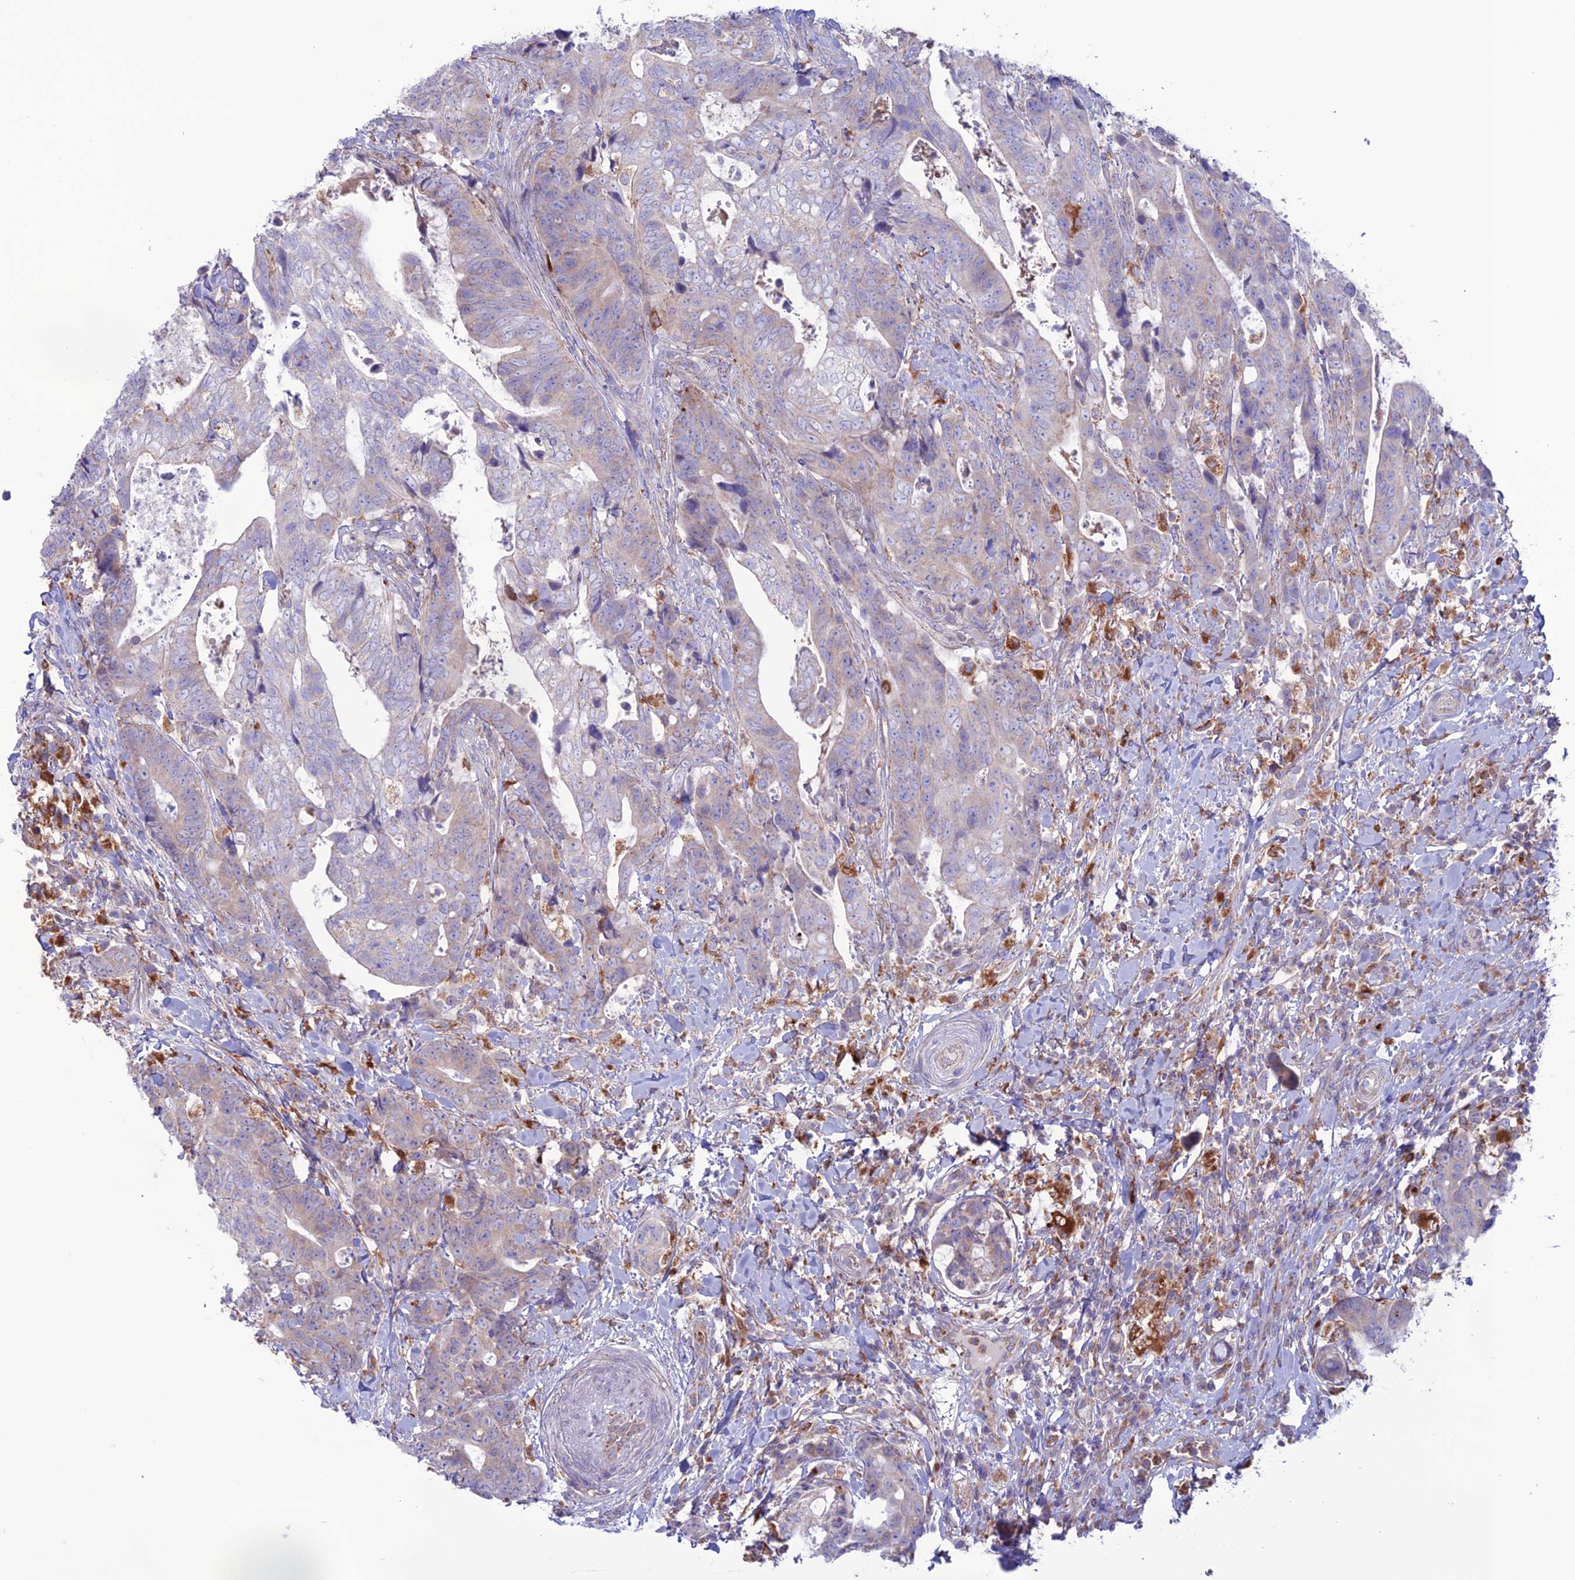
{"staining": {"intensity": "weak", "quantity": "<25%", "location": "cytoplasmic/membranous"}, "tissue": "colorectal cancer", "cell_type": "Tumor cells", "image_type": "cancer", "snomed": [{"axis": "morphology", "description": "Adenocarcinoma, NOS"}, {"axis": "topography", "description": "Colon"}], "caption": "High magnification brightfield microscopy of colorectal adenocarcinoma stained with DAB (3,3'-diaminobenzidine) (brown) and counterstained with hematoxylin (blue): tumor cells show no significant staining.", "gene": "CLCN7", "patient": {"sex": "female", "age": 82}}